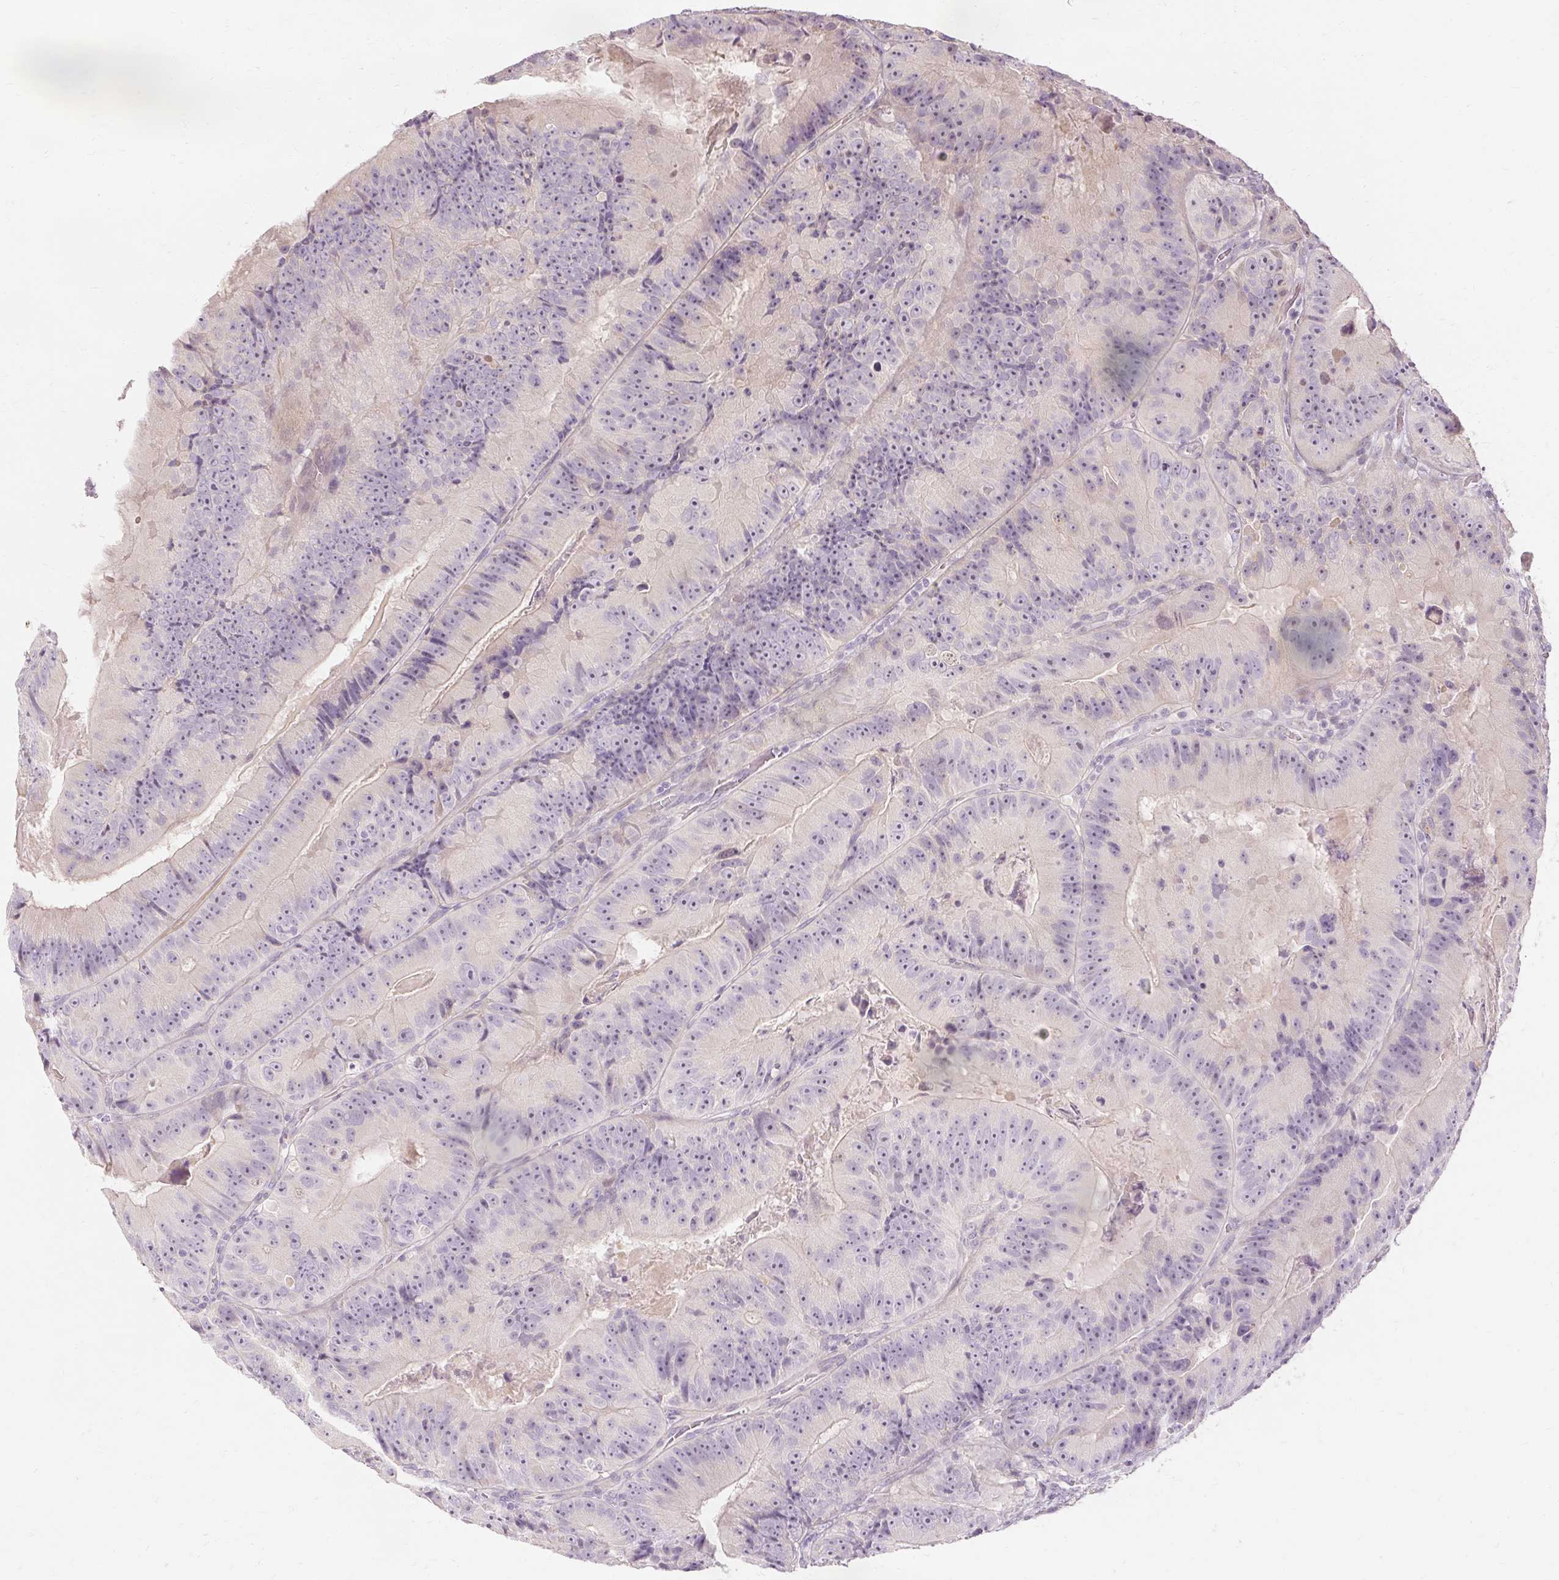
{"staining": {"intensity": "negative", "quantity": "none", "location": "none"}, "tissue": "colorectal cancer", "cell_type": "Tumor cells", "image_type": "cancer", "snomed": [{"axis": "morphology", "description": "Adenocarcinoma, NOS"}, {"axis": "topography", "description": "Colon"}], "caption": "Colorectal cancer was stained to show a protein in brown. There is no significant staining in tumor cells. (DAB (3,3'-diaminobenzidine) IHC, high magnification).", "gene": "CAPN3", "patient": {"sex": "female", "age": 86}}